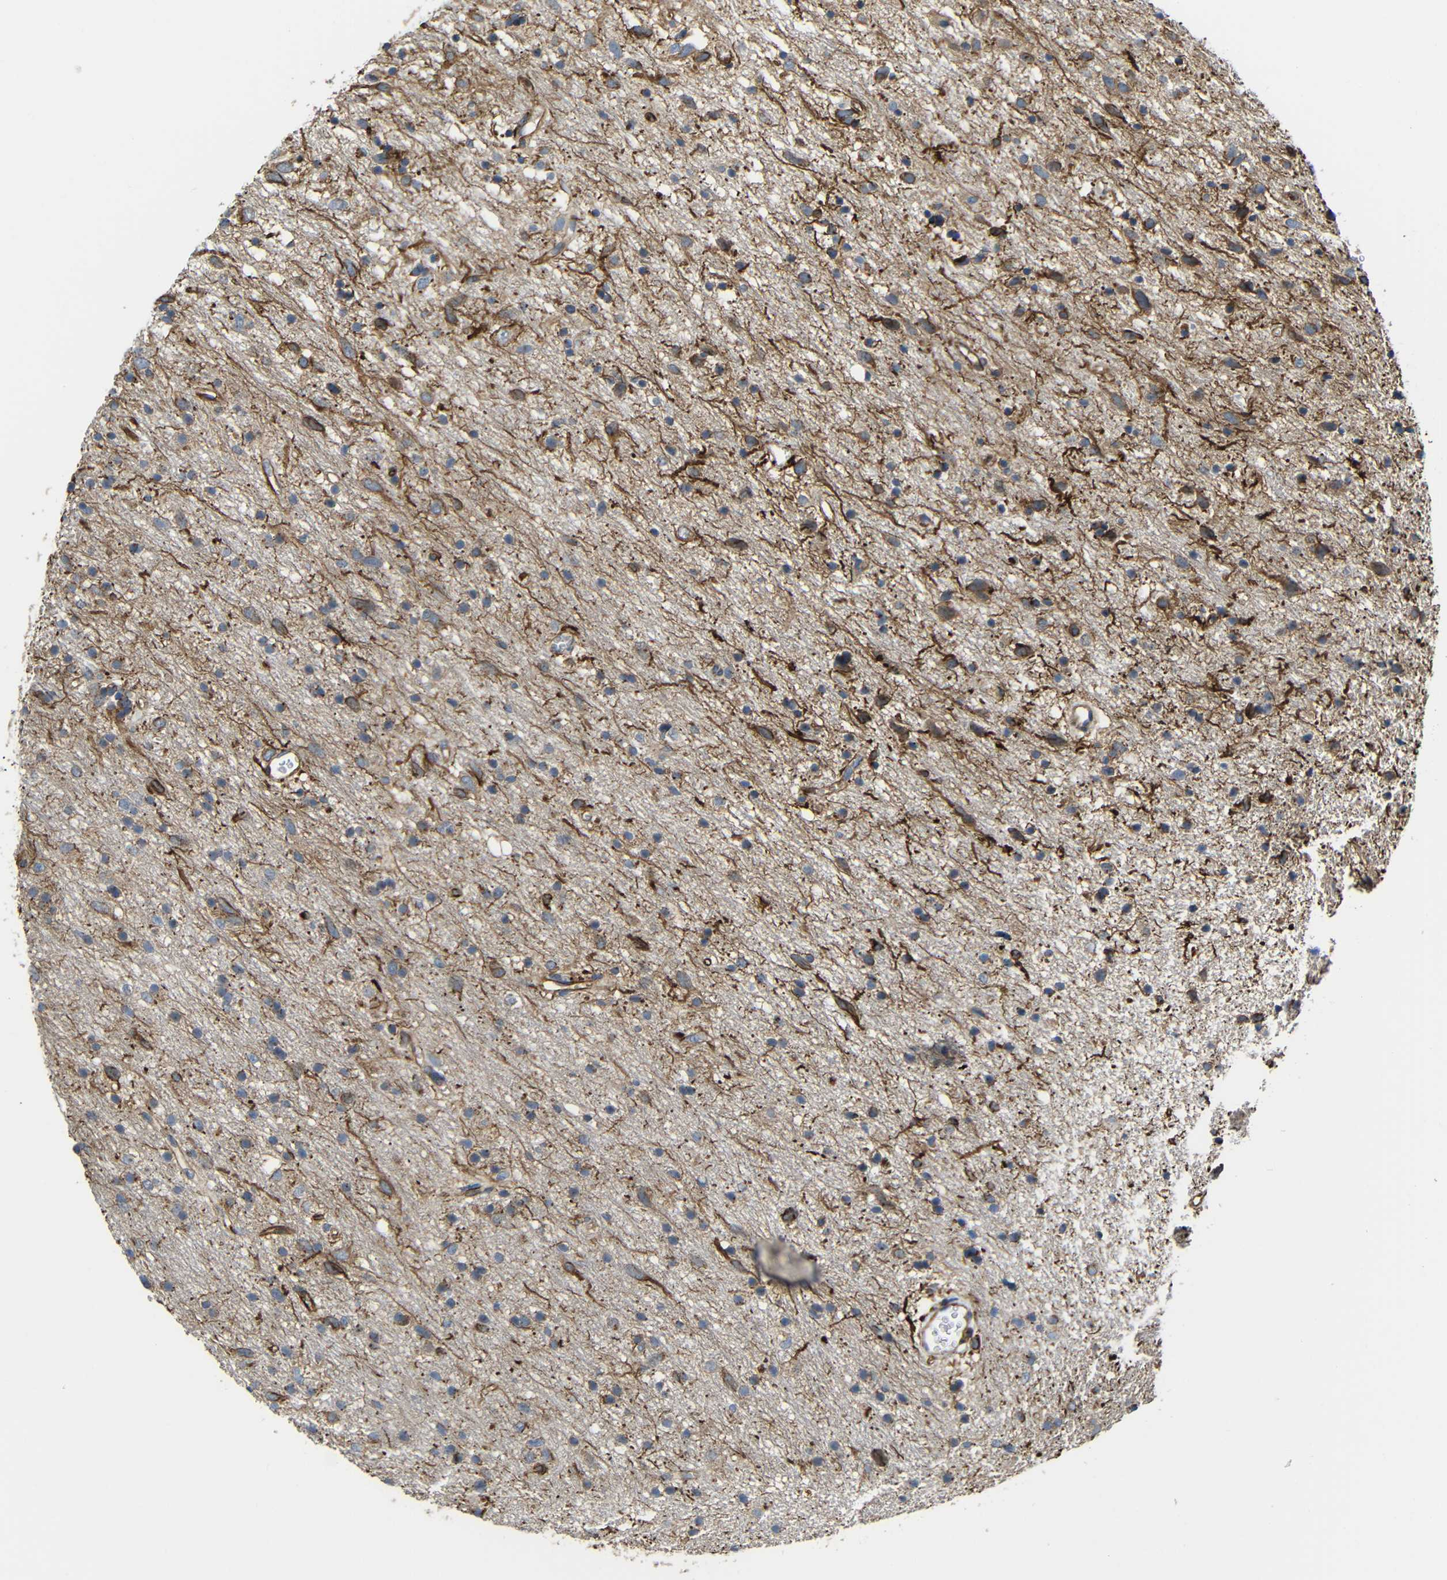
{"staining": {"intensity": "moderate", "quantity": ">75%", "location": "cytoplasmic/membranous"}, "tissue": "glioma", "cell_type": "Tumor cells", "image_type": "cancer", "snomed": [{"axis": "morphology", "description": "Glioma, malignant, Low grade"}, {"axis": "topography", "description": "Brain"}], "caption": "Tumor cells display moderate cytoplasmic/membranous staining in approximately >75% of cells in malignant low-grade glioma.", "gene": "IGSF10", "patient": {"sex": "male", "age": 77}}